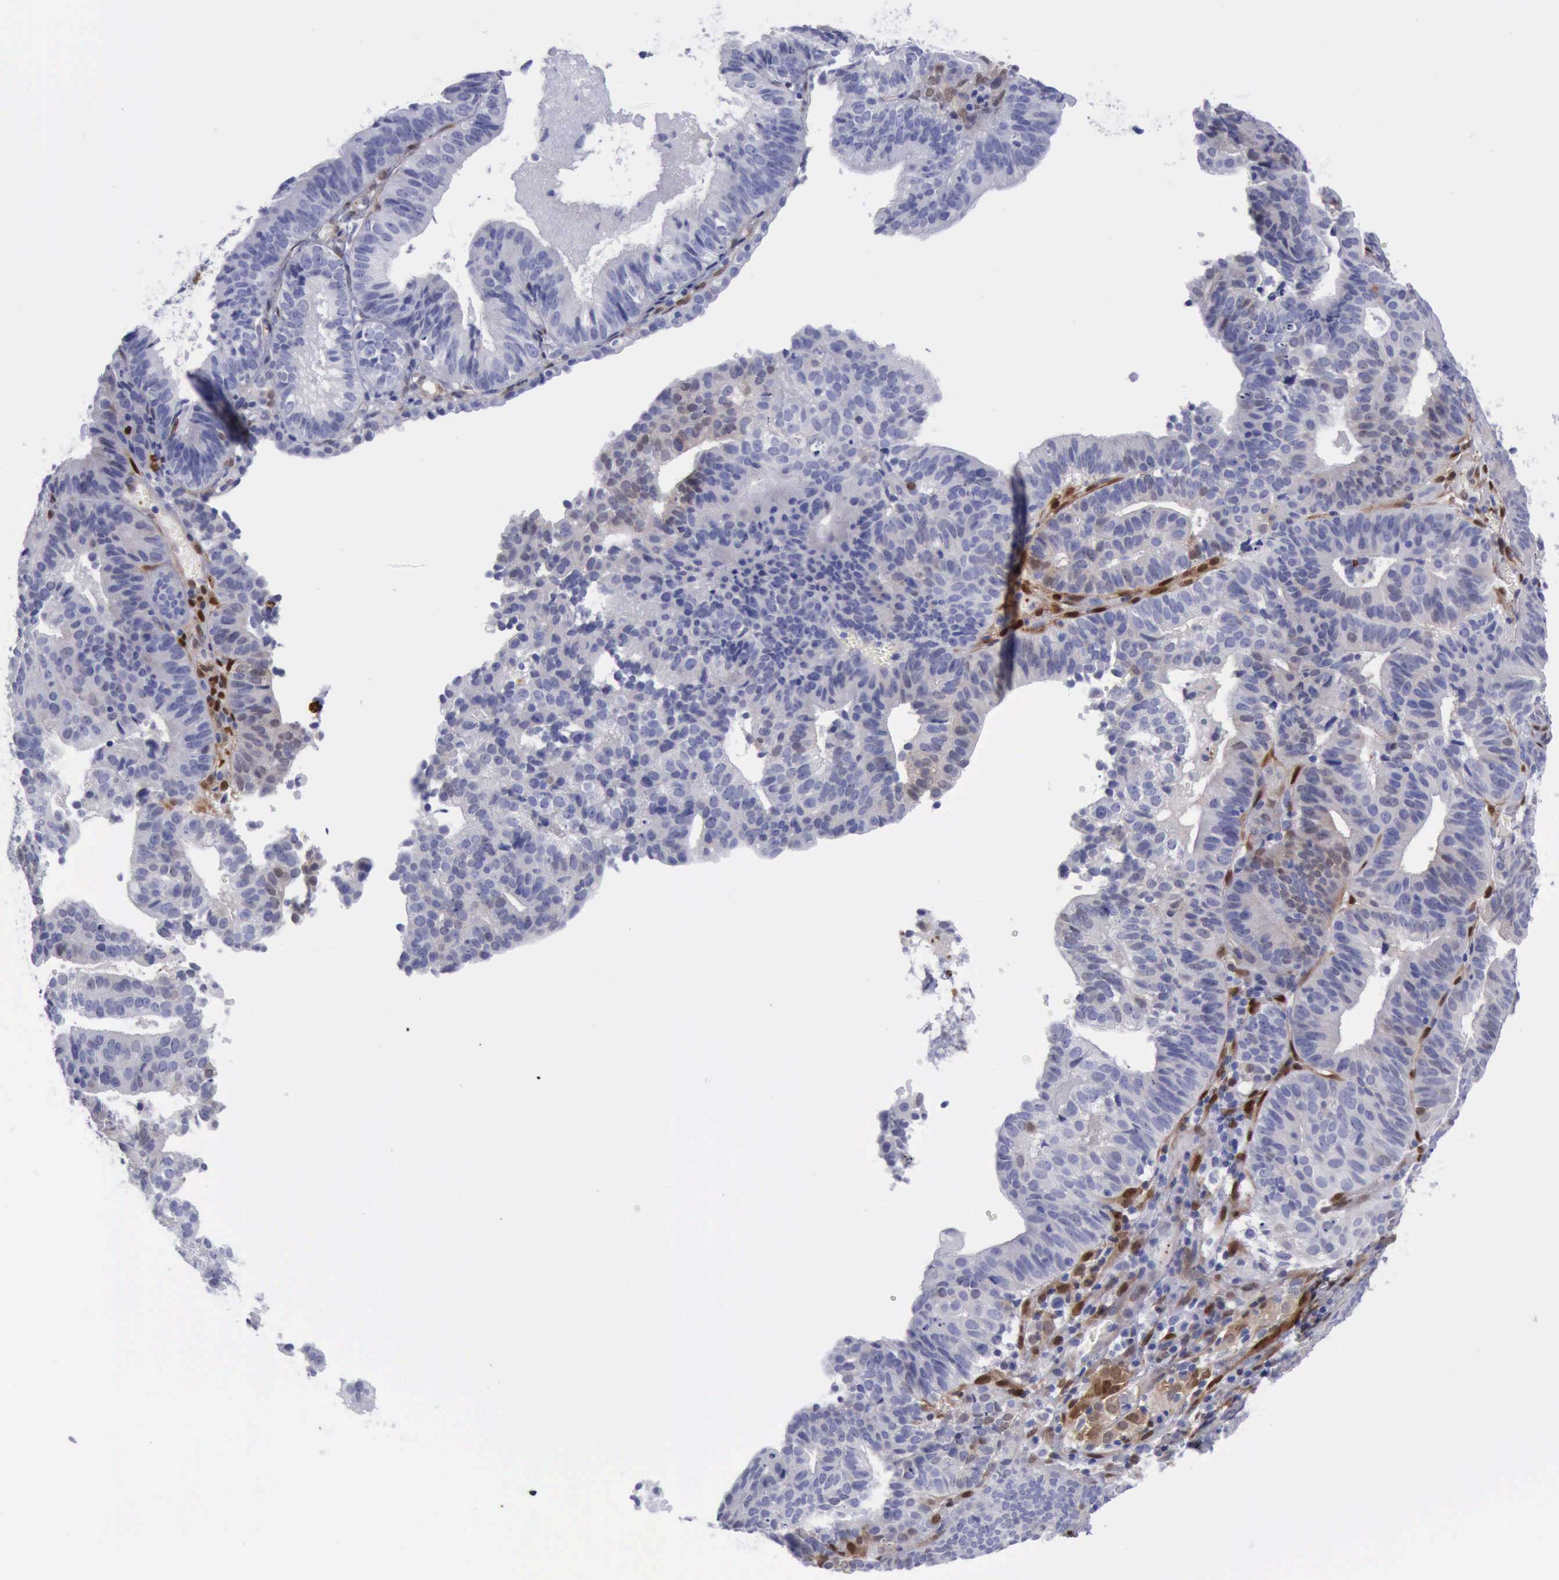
{"staining": {"intensity": "negative", "quantity": "none", "location": "none"}, "tissue": "cervical cancer", "cell_type": "Tumor cells", "image_type": "cancer", "snomed": [{"axis": "morphology", "description": "Adenocarcinoma, NOS"}, {"axis": "topography", "description": "Cervix"}], "caption": "DAB (3,3'-diaminobenzidine) immunohistochemical staining of cervical cancer displays no significant positivity in tumor cells. (DAB (3,3'-diaminobenzidine) immunohistochemistry, high magnification).", "gene": "FHL1", "patient": {"sex": "female", "age": 60}}